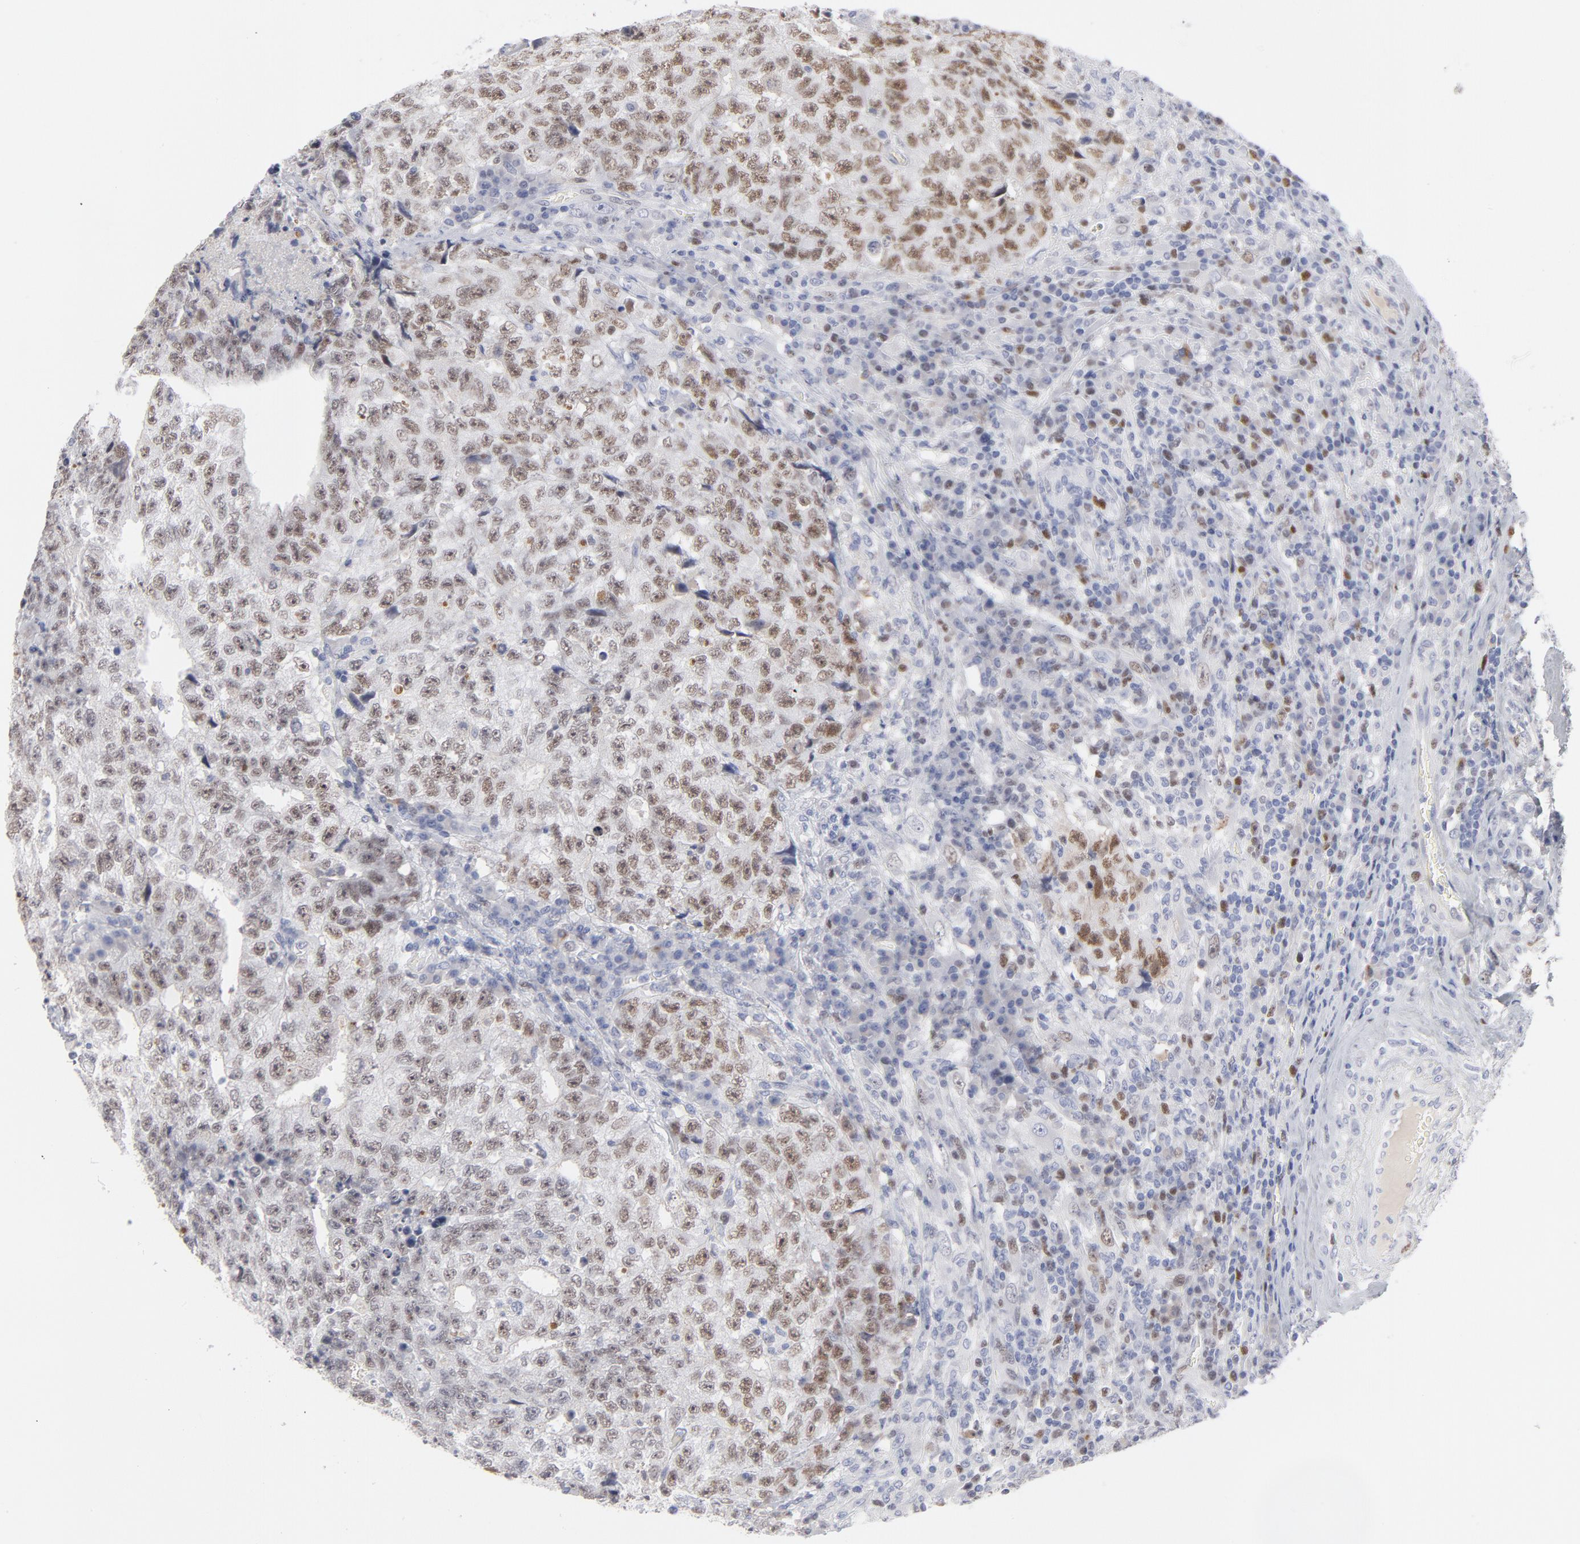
{"staining": {"intensity": "moderate", "quantity": ">75%", "location": "nuclear"}, "tissue": "testis cancer", "cell_type": "Tumor cells", "image_type": "cancer", "snomed": [{"axis": "morphology", "description": "Necrosis, NOS"}, {"axis": "morphology", "description": "Carcinoma, Embryonal, NOS"}, {"axis": "topography", "description": "Testis"}], "caption": "Protein analysis of testis cancer (embryonal carcinoma) tissue shows moderate nuclear staining in about >75% of tumor cells.", "gene": "MCM7", "patient": {"sex": "male", "age": 19}}